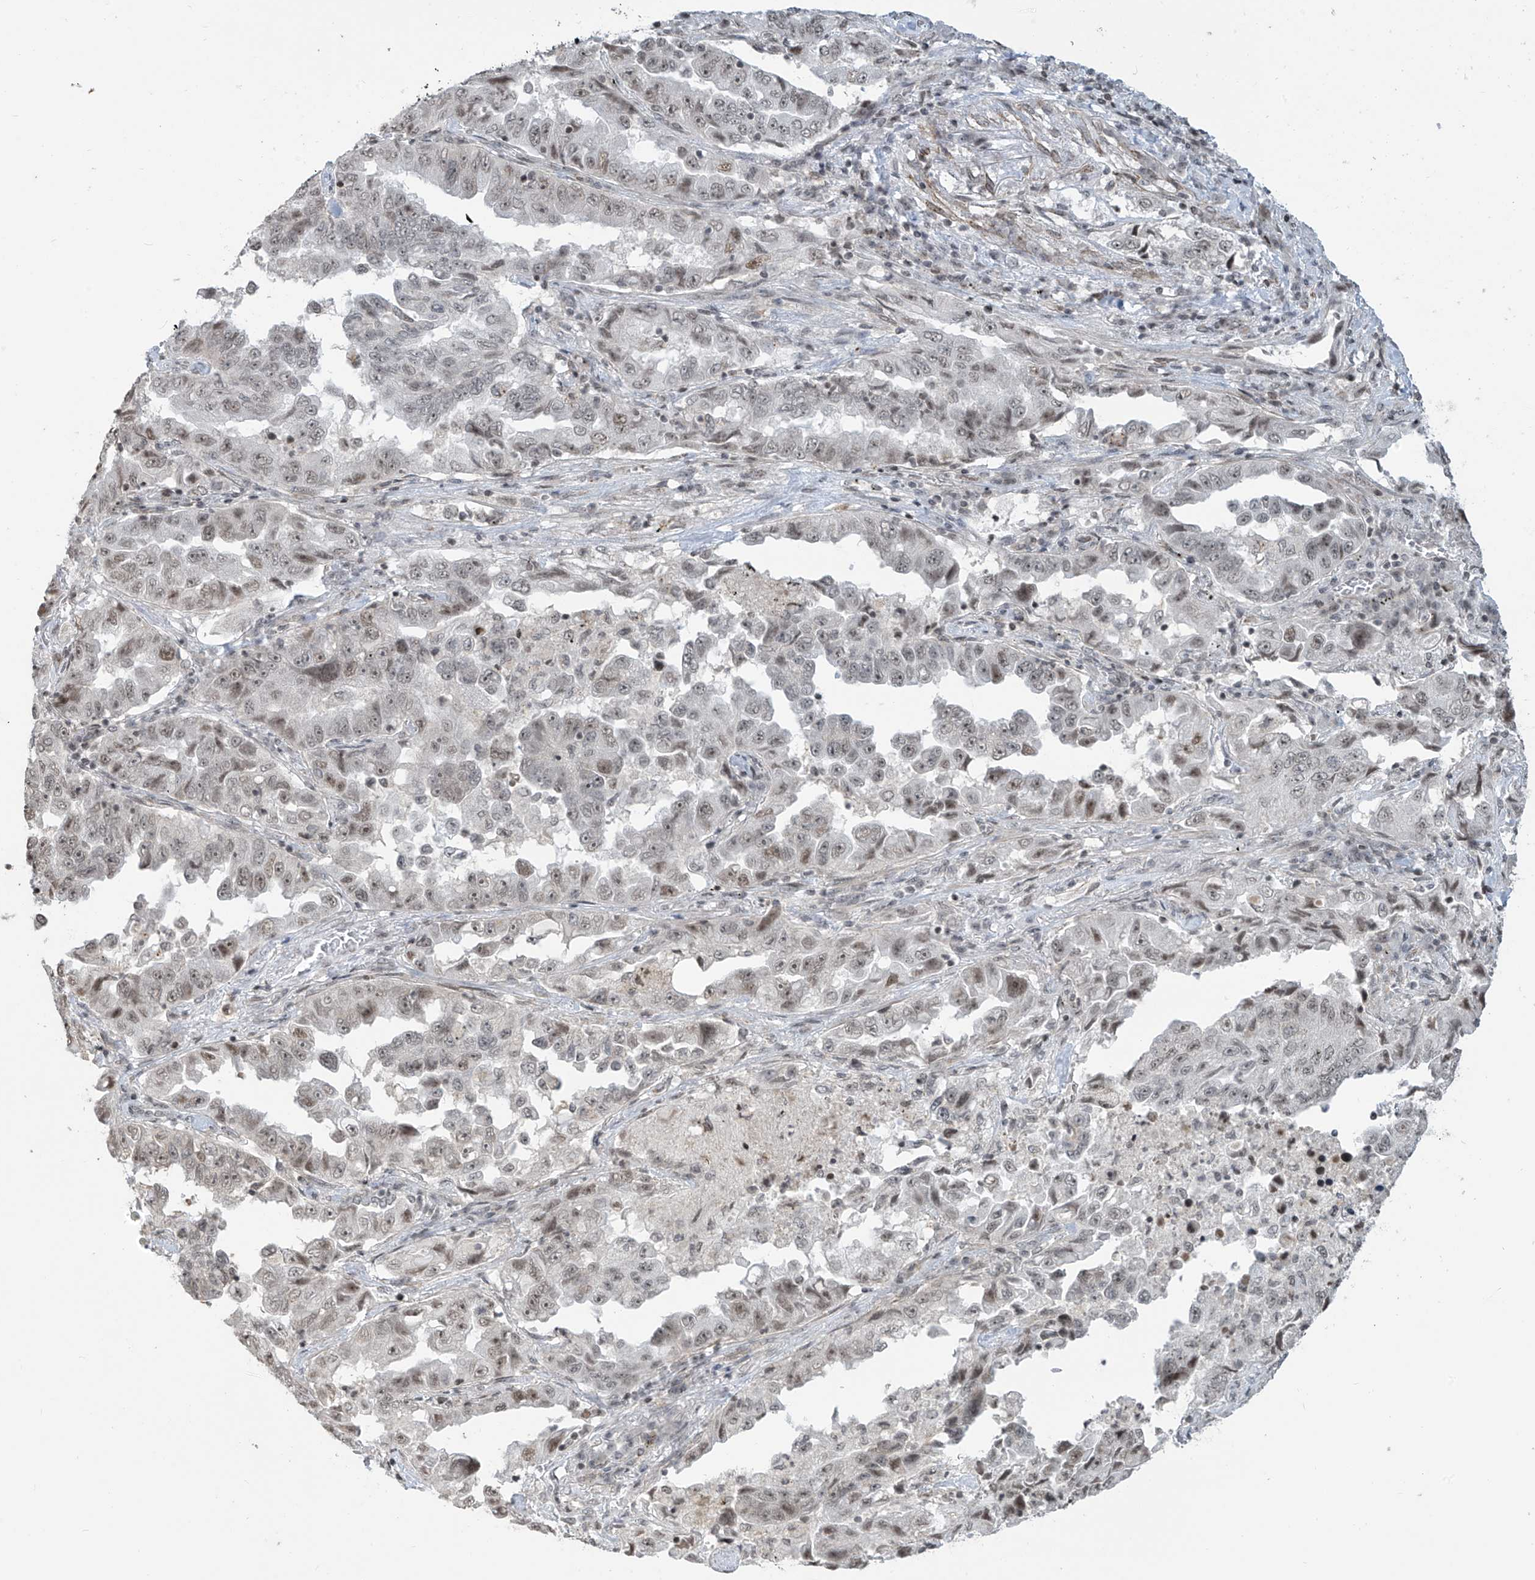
{"staining": {"intensity": "weak", "quantity": ">75%", "location": "nuclear"}, "tissue": "lung cancer", "cell_type": "Tumor cells", "image_type": "cancer", "snomed": [{"axis": "morphology", "description": "Adenocarcinoma, NOS"}, {"axis": "topography", "description": "Lung"}], "caption": "A photomicrograph showing weak nuclear positivity in approximately >75% of tumor cells in lung cancer (adenocarcinoma), as visualized by brown immunohistochemical staining.", "gene": "METAP1D", "patient": {"sex": "female", "age": 51}}